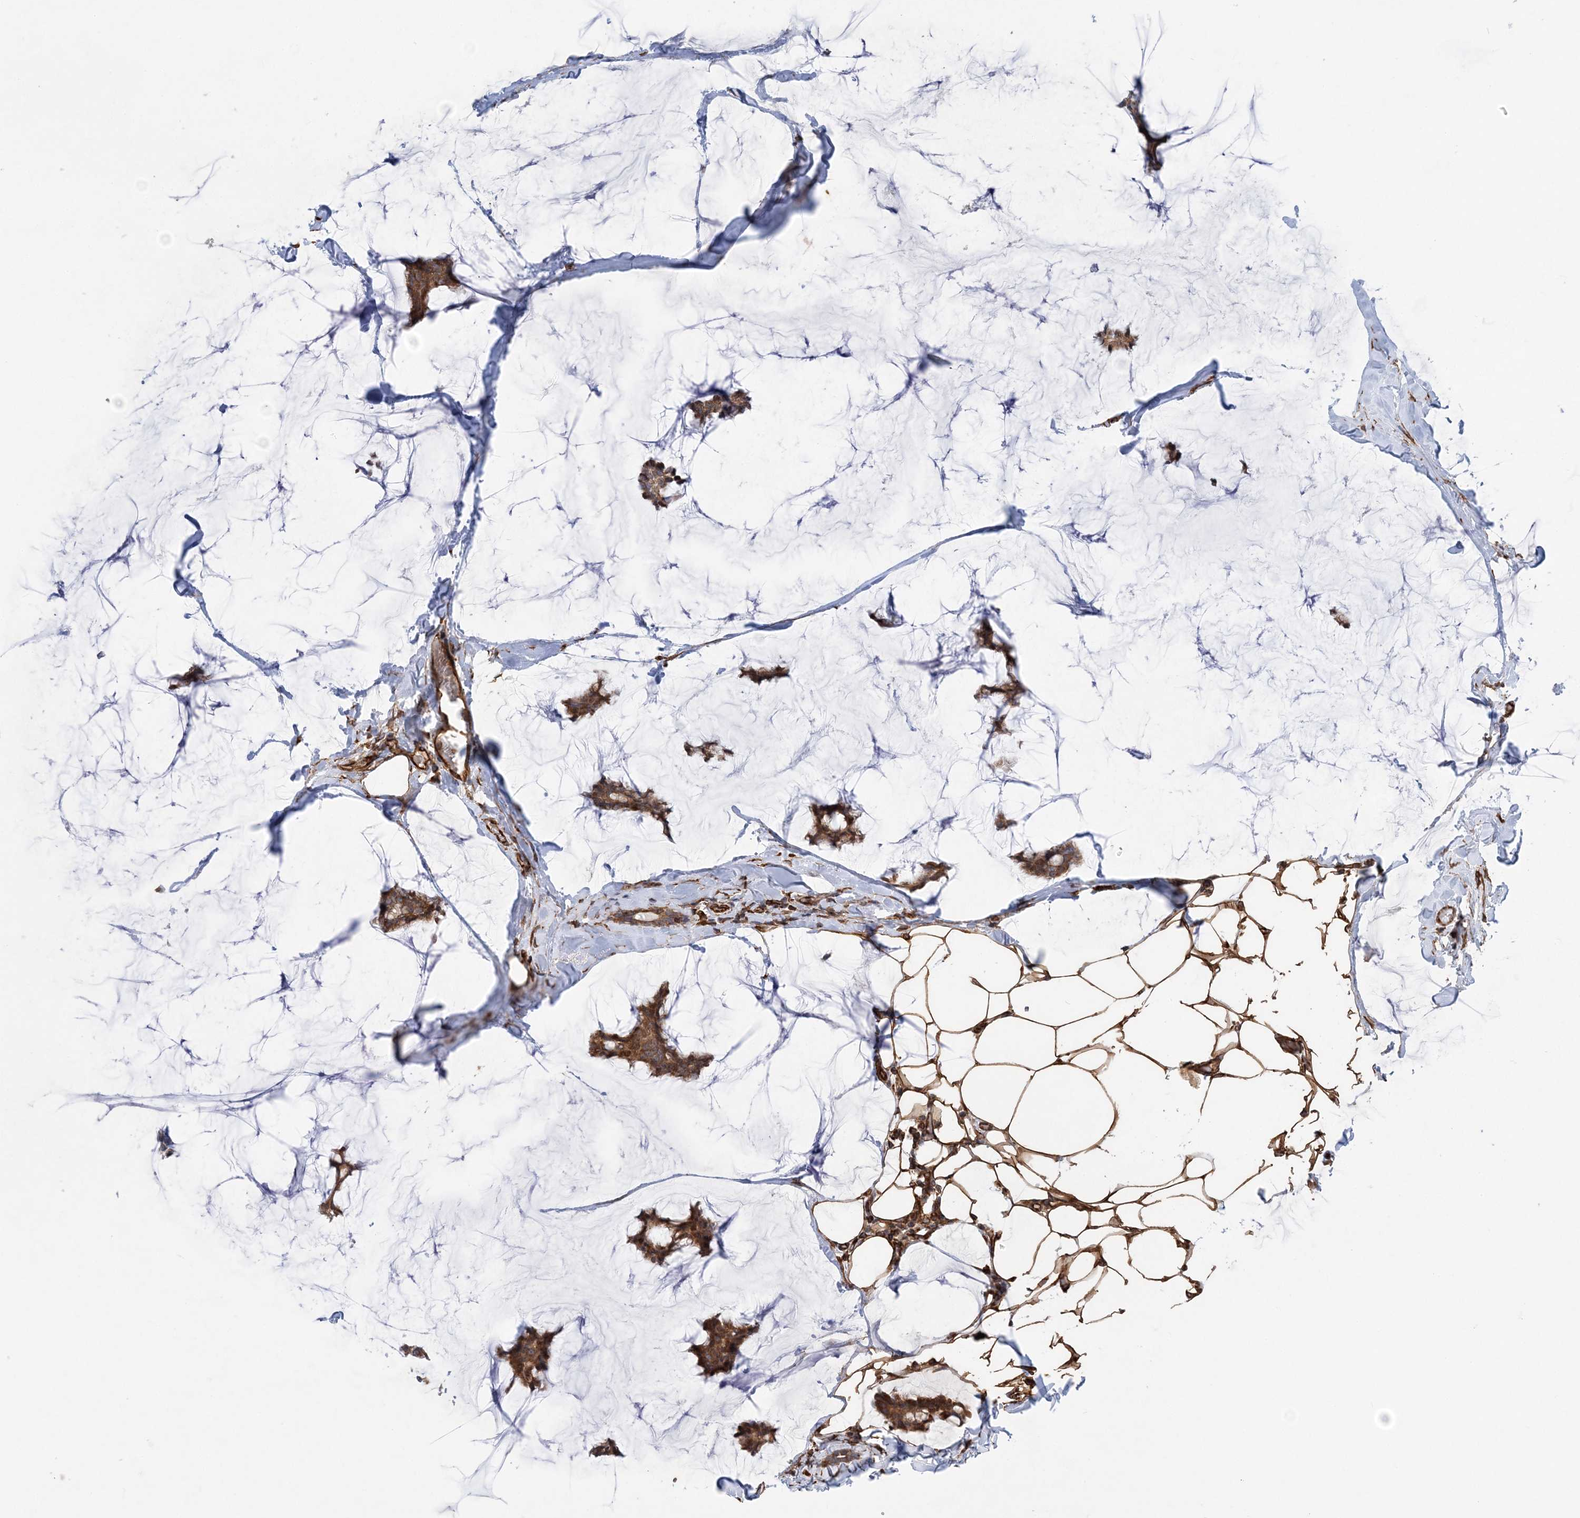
{"staining": {"intensity": "moderate", "quantity": ">75%", "location": "cytoplasmic/membranous"}, "tissue": "breast cancer", "cell_type": "Tumor cells", "image_type": "cancer", "snomed": [{"axis": "morphology", "description": "Duct carcinoma"}, {"axis": "topography", "description": "Breast"}], "caption": "A photomicrograph of infiltrating ductal carcinoma (breast) stained for a protein reveals moderate cytoplasmic/membranous brown staining in tumor cells.", "gene": "FAM114A2", "patient": {"sex": "female", "age": 93}}